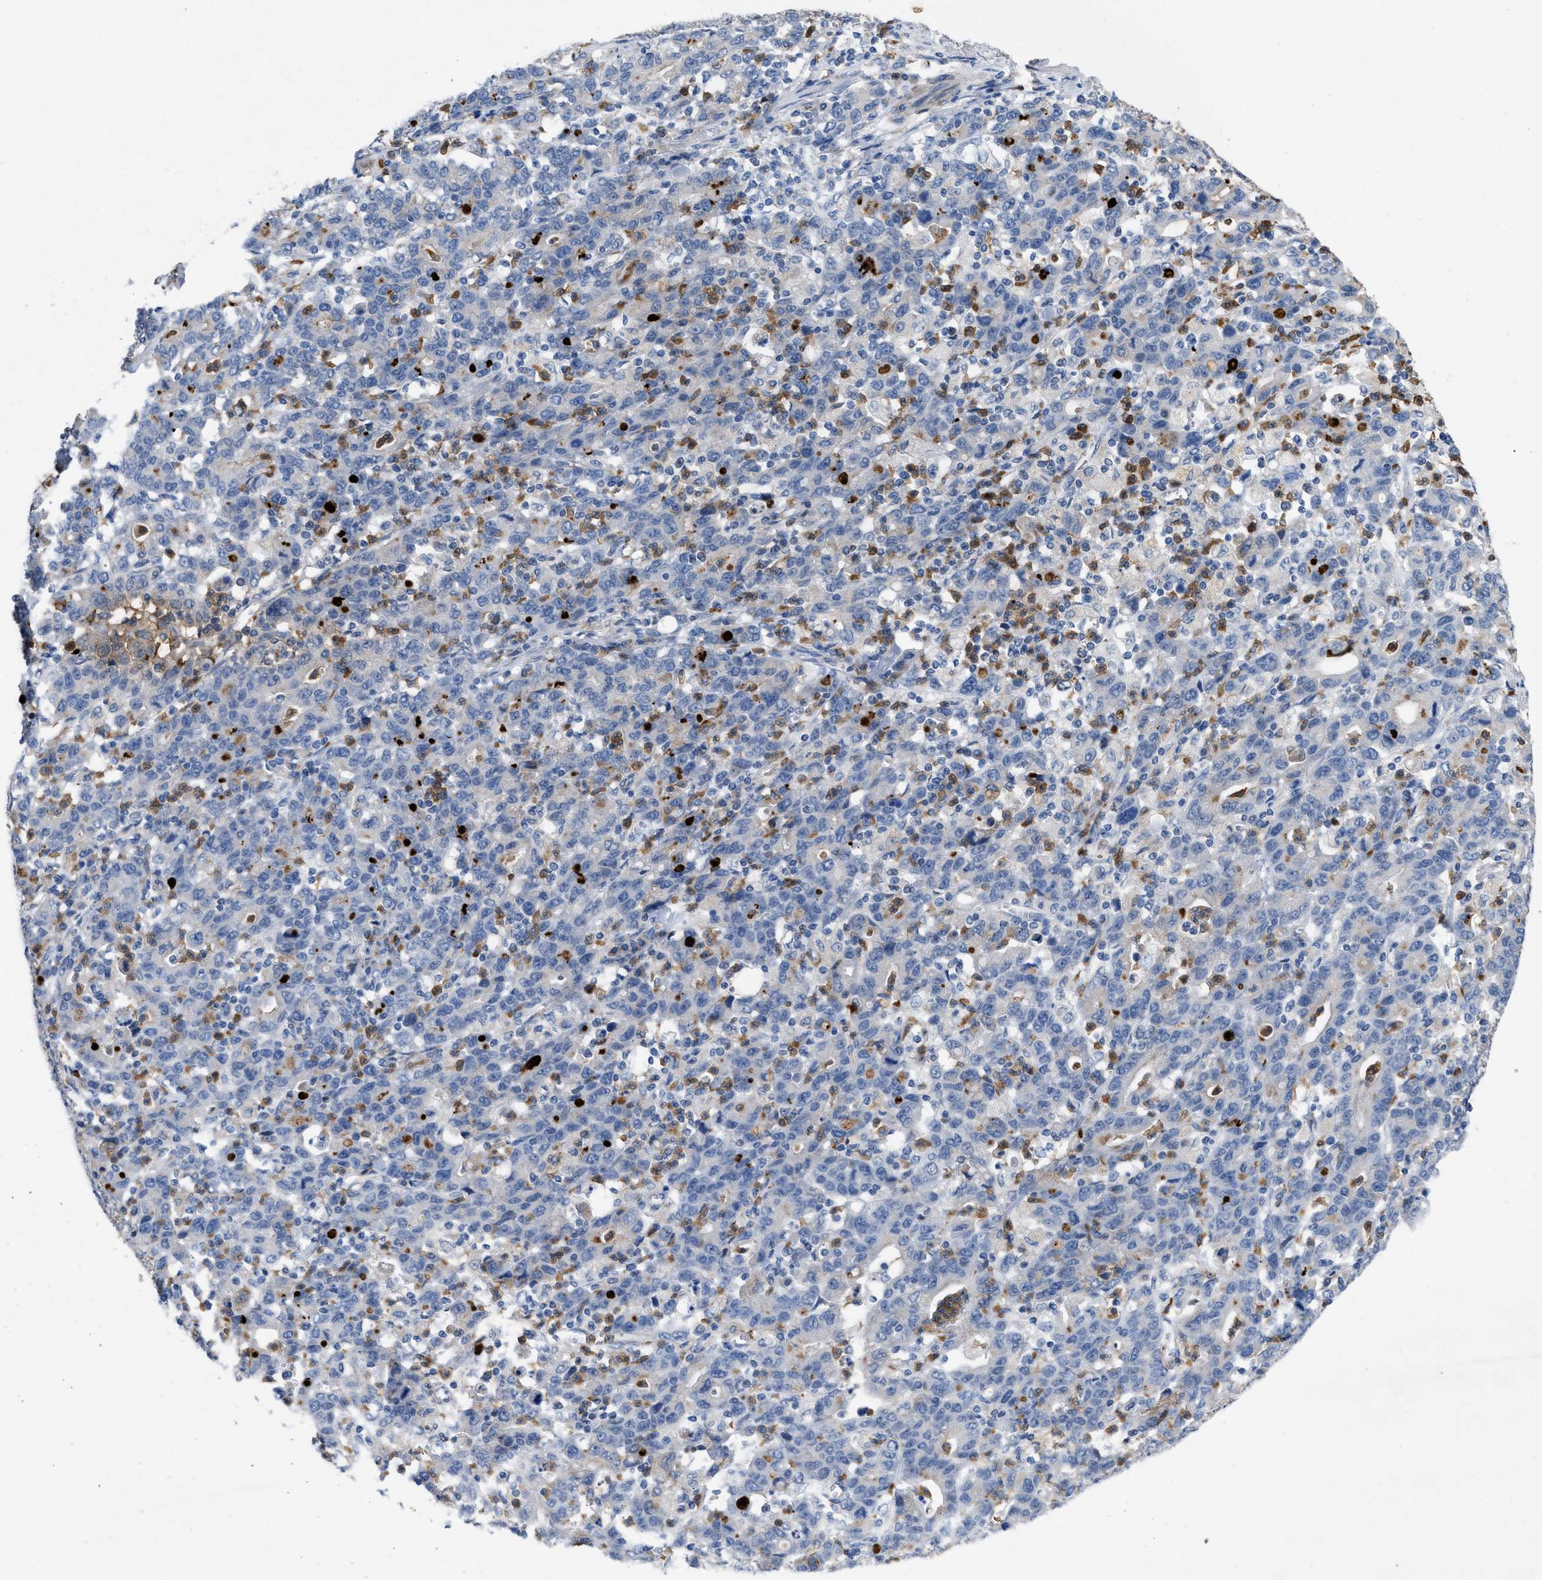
{"staining": {"intensity": "negative", "quantity": "none", "location": "none"}, "tissue": "stomach cancer", "cell_type": "Tumor cells", "image_type": "cancer", "snomed": [{"axis": "morphology", "description": "Adenocarcinoma, NOS"}, {"axis": "topography", "description": "Stomach, upper"}], "caption": "Immunohistochemical staining of stomach adenocarcinoma displays no significant expression in tumor cells.", "gene": "PLPPR5", "patient": {"sex": "male", "age": 69}}